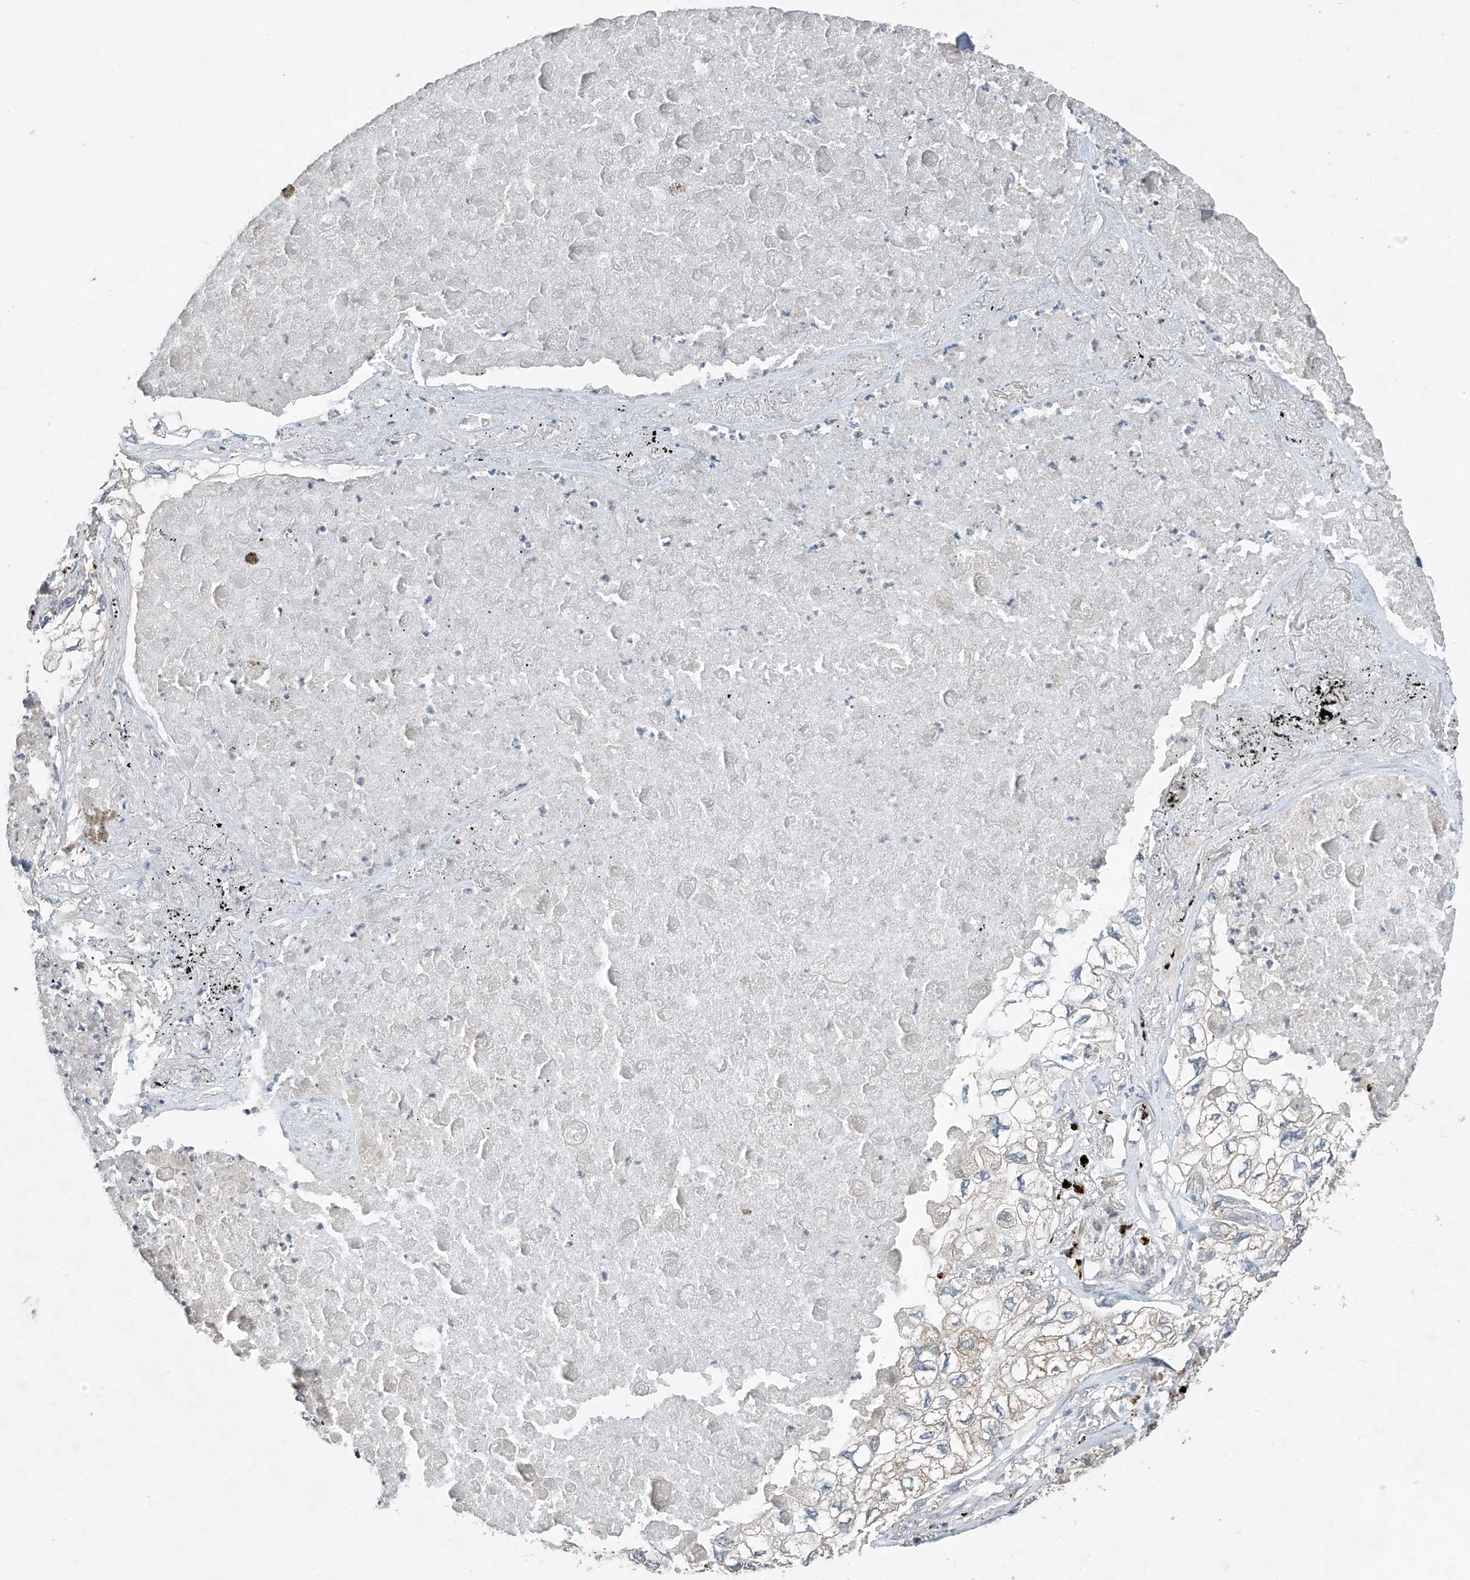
{"staining": {"intensity": "negative", "quantity": "none", "location": "none"}, "tissue": "lung cancer", "cell_type": "Tumor cells", "image_type": "cancer", "snomed": [{"axis": "morphology", "description": "Adenocarcinoma, NOS"}, {"axis": "topography", "description": "Lung"}], "caption": "Immunohistochemical staining of lung cancer demonstrates no significant staining in tumor cells.", "gene": "RPL34", "patient": {"sex": "male", "age": 65}}